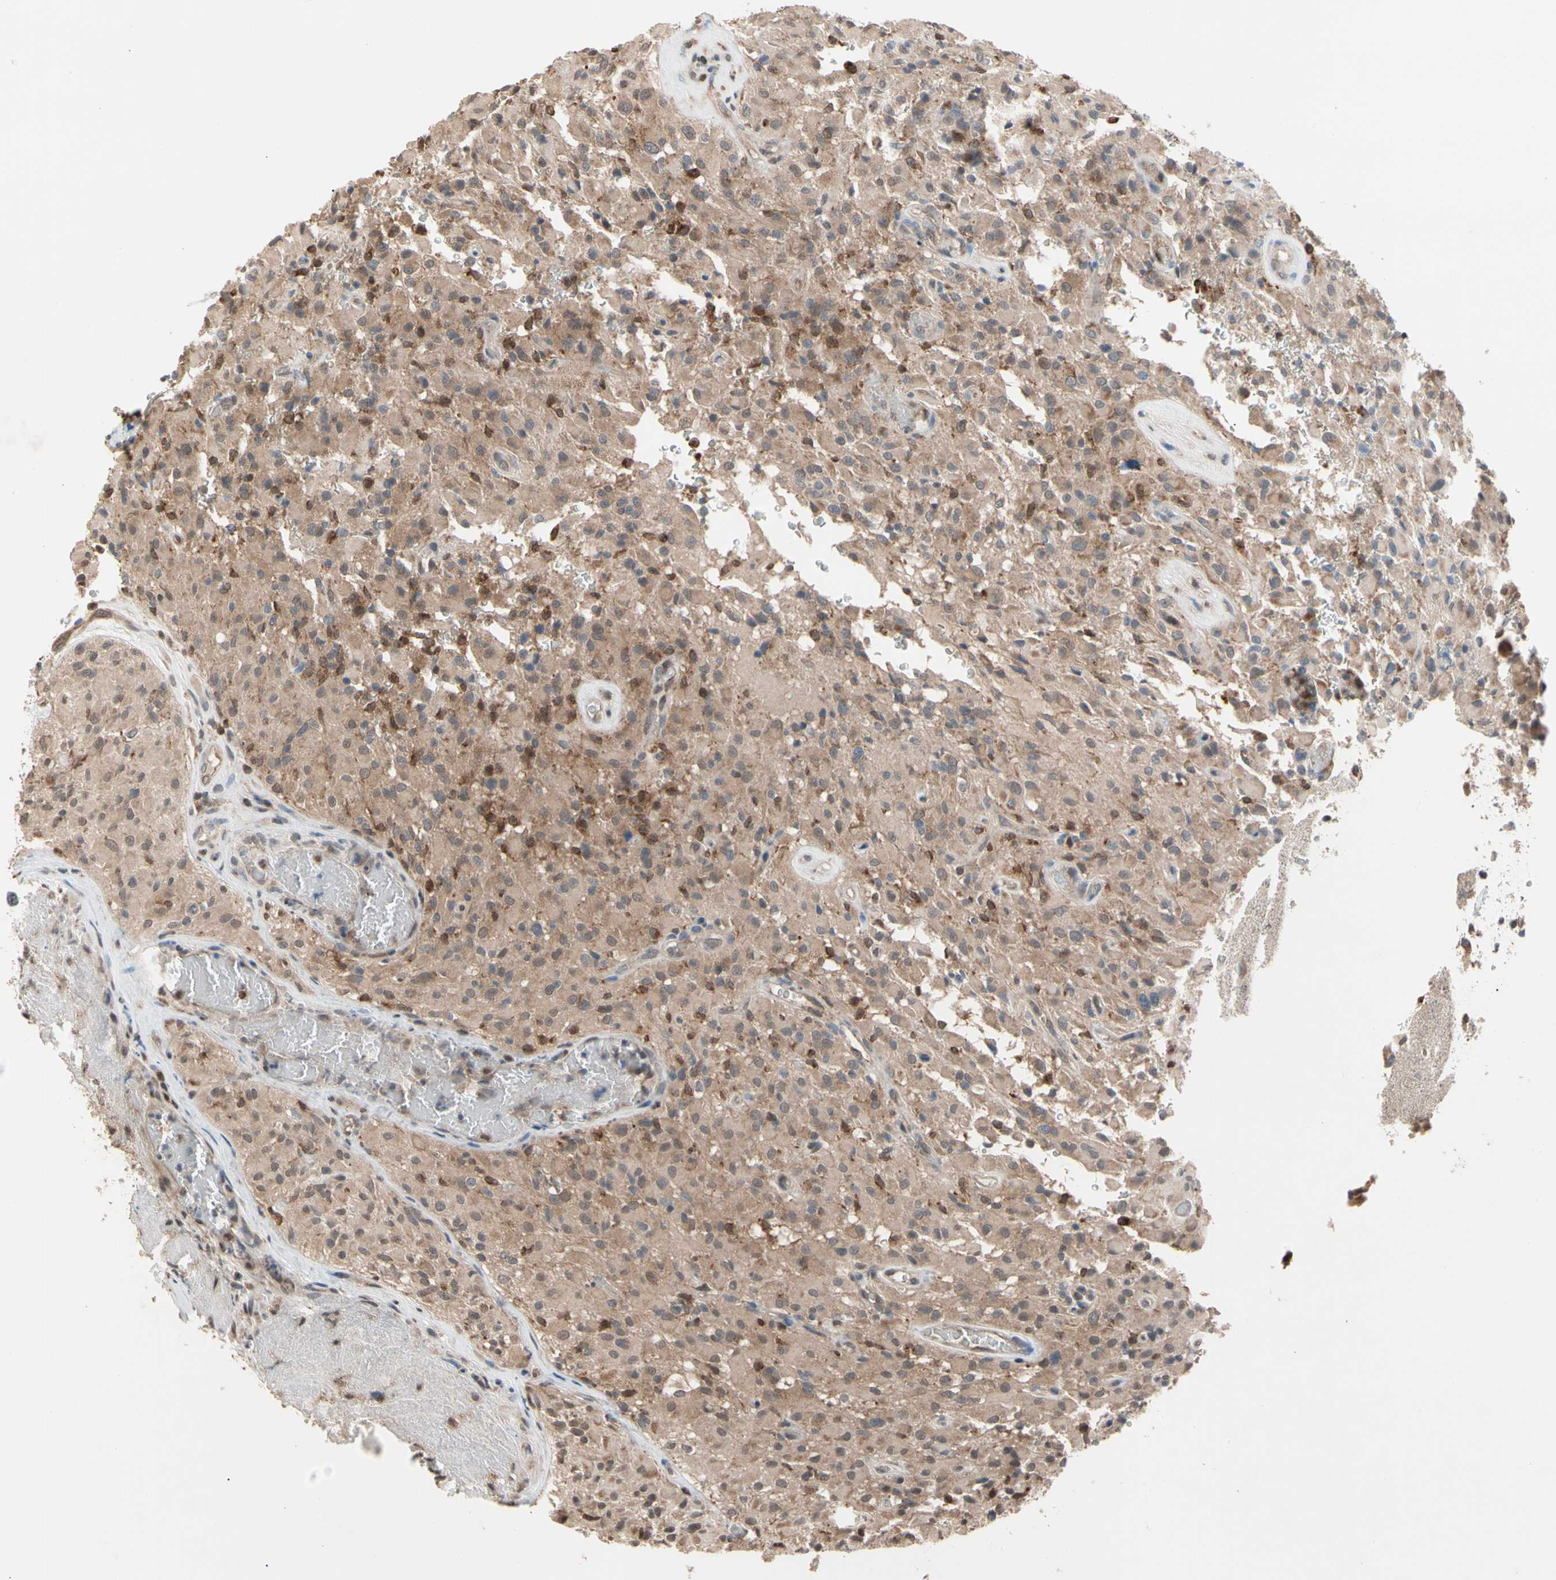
{"staining": {"intensity": "moderate", "quantity": ">75%", "location": "cytoplasmic/membranous,nuclear"}, "tissue": "glioma", "cell_type": "Tumor cells", "image_type": "cancer", "snomed": [{"axis": "morphology", "description": "Glioma, malignant, High grade"}, {"axis": "topography", "description": "Brain"}], "caption": "The immunohistochemical stain highlights moderate cytoplasmic/membranous and nuclear staining in tumor cells of glioma tissue. (DAB = brown stain, brightfield microscopy at high magnification).", "gene": "MTHFS", "patient": {"sex": "male", "age": 71}}